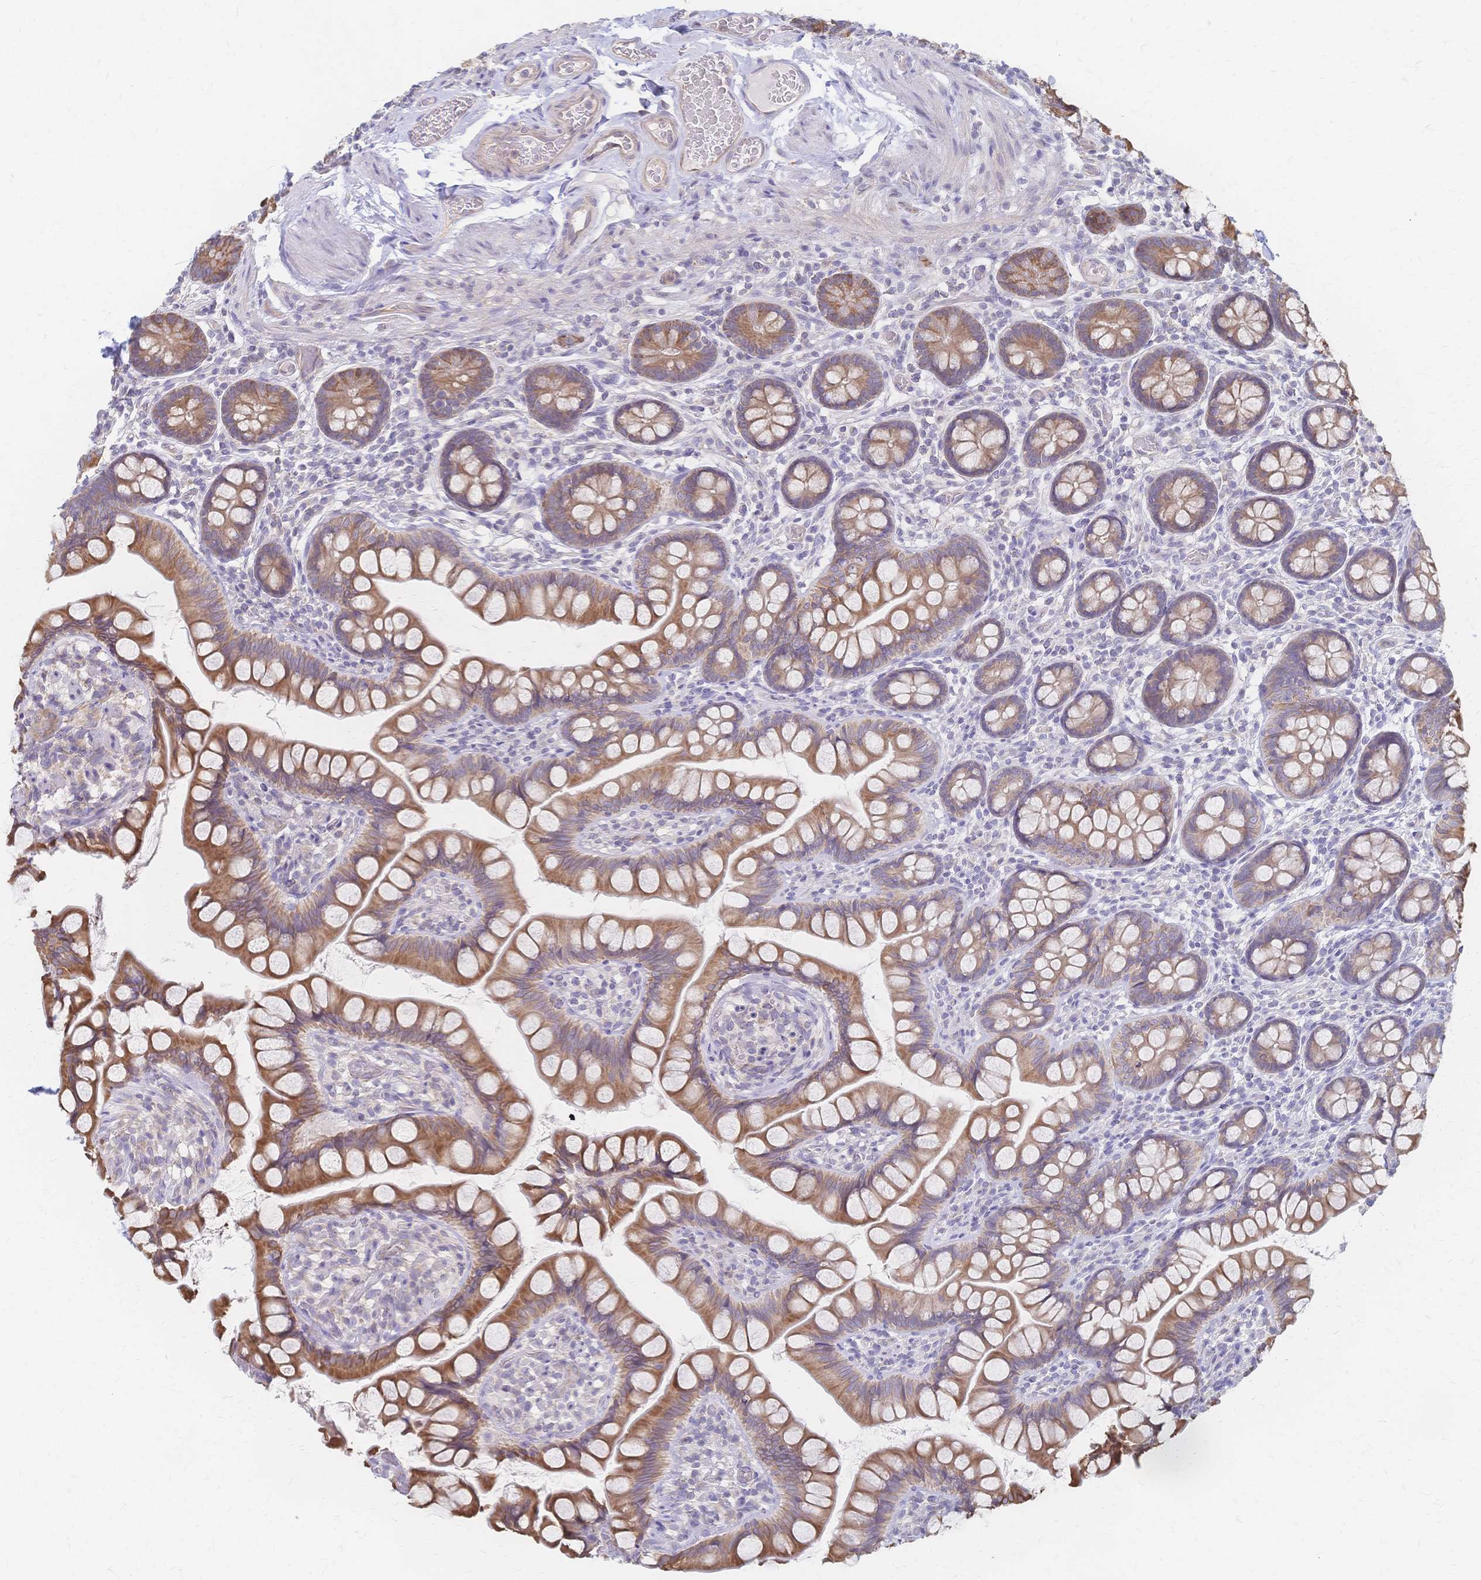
{"staining": {"intensity": "moderate", "quantity": ">75%", "location": "cytoplasmic/membranous"}, "tissue": "small intestine", "cell_type": "Glandular cells", "image_type": "normal", "snomed": [{"axis": "morphology", "description": "Normal tissue, NOS"}, {"axis": "topography", "description": "Small intestine"}], "caption": "Brown immunohistochemical staining in unremarkable human small intestine demonstrates moderate cytoplasmic/membranous staining in about >75% of glandular cells. (DAB IHC with brightfield microscopy, high magnification).", "gene": "CYB5A", "patient": {"sex": "male", "age": 70}}